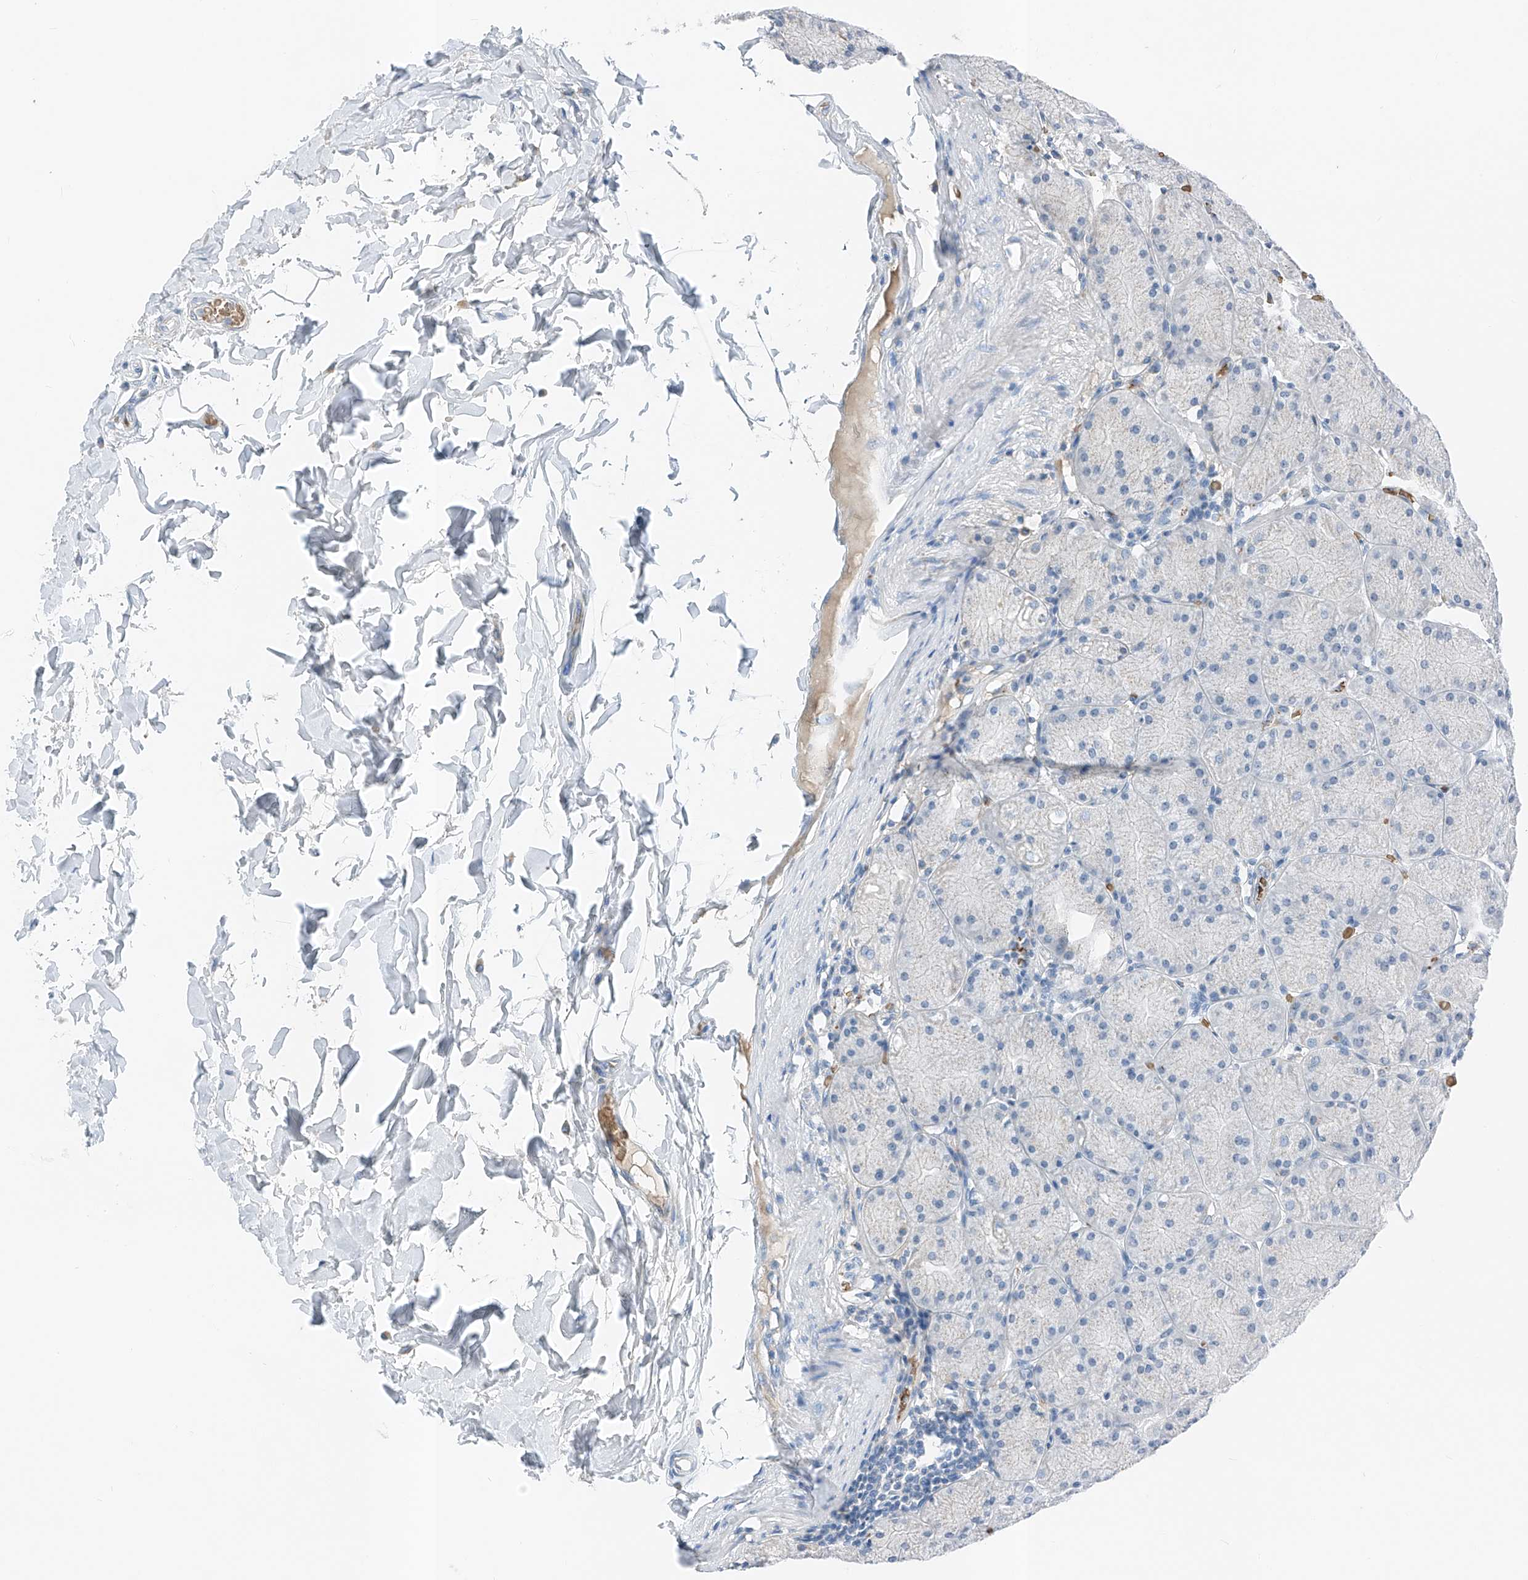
{"staining": {"intensity": "negative", "quantity": "none", "location": "none"}, "tissue": "stomach", "cell_type": "Glandular cells", "image_type": "normal", "snomed": [{"axis": "morphology", "description": "Normal tissue, NOS"}, {"axis": "topography", "description": "Stomach, upper"}], "caption": "This is a histopathology image of immunohistochemistry staining of benign stomach, which shows no staining in glandular cells. (Immunohistochemistry, brightfield microscopy, high magnification).", "gene": "PRSS23", "patient": {"sex": "female", "age": 56}}